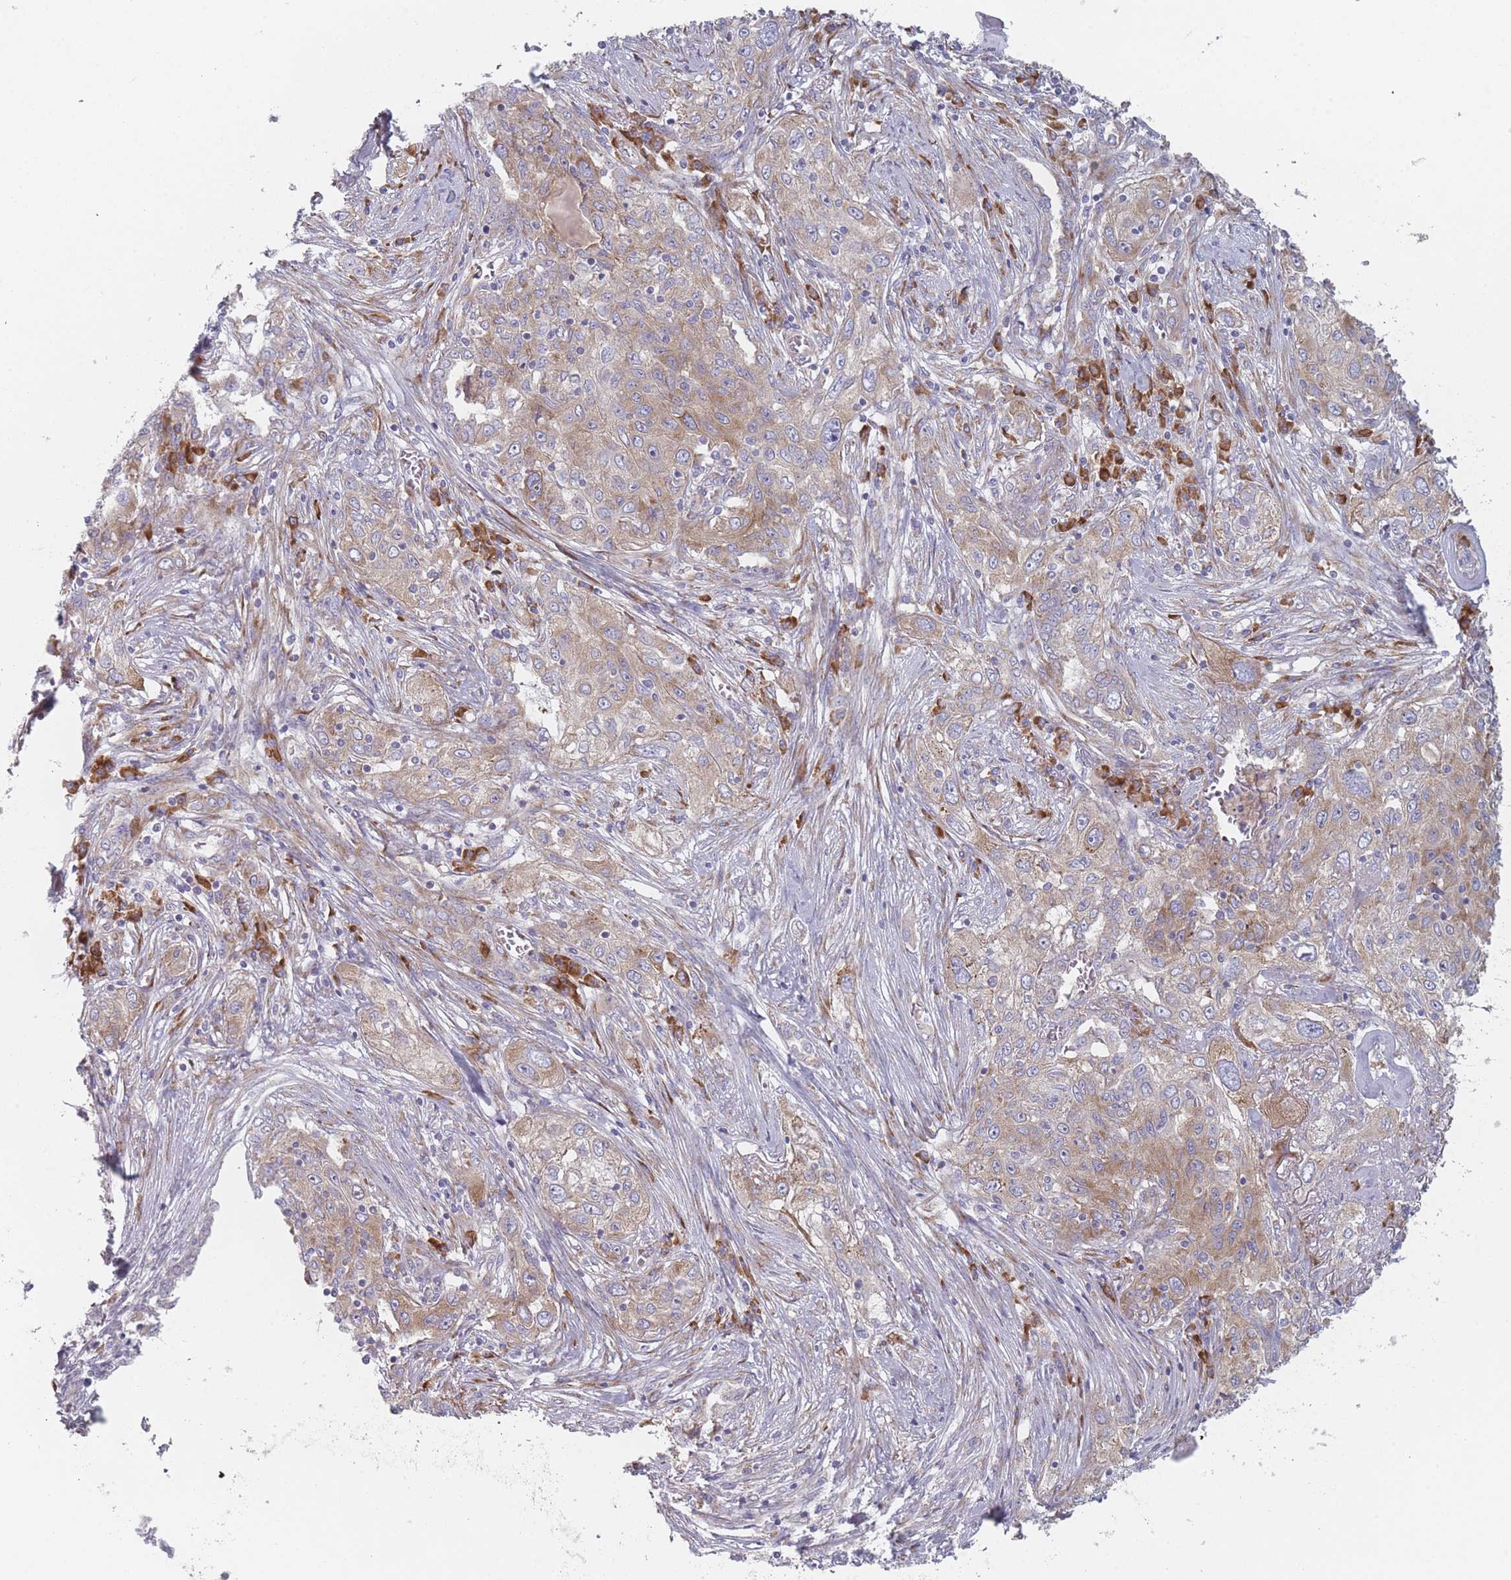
{"staining": {"intensity": "moderate", "quantity": "25%-75%", "location": "cytoplasmic/membranous"}, "tissue": "lung cancer", "cell_type": "Tumor cells", "image_type": "cancer", "snomed": [{"axis": "morphology", "description": "Squamous cell carcinoma, NOS"}, {"axis": "topography", "description": "Lung"}], "caption": "A photomicrograph showing moderate cytoplasmic/membranous expression in approximately 25%-75% of tumor cells in squamous cell carcinoma (lung), as visualized by brown immunohistochemical staining.", "gene": "CACNG5", "patient": {"sex": "female", "age": 69}}